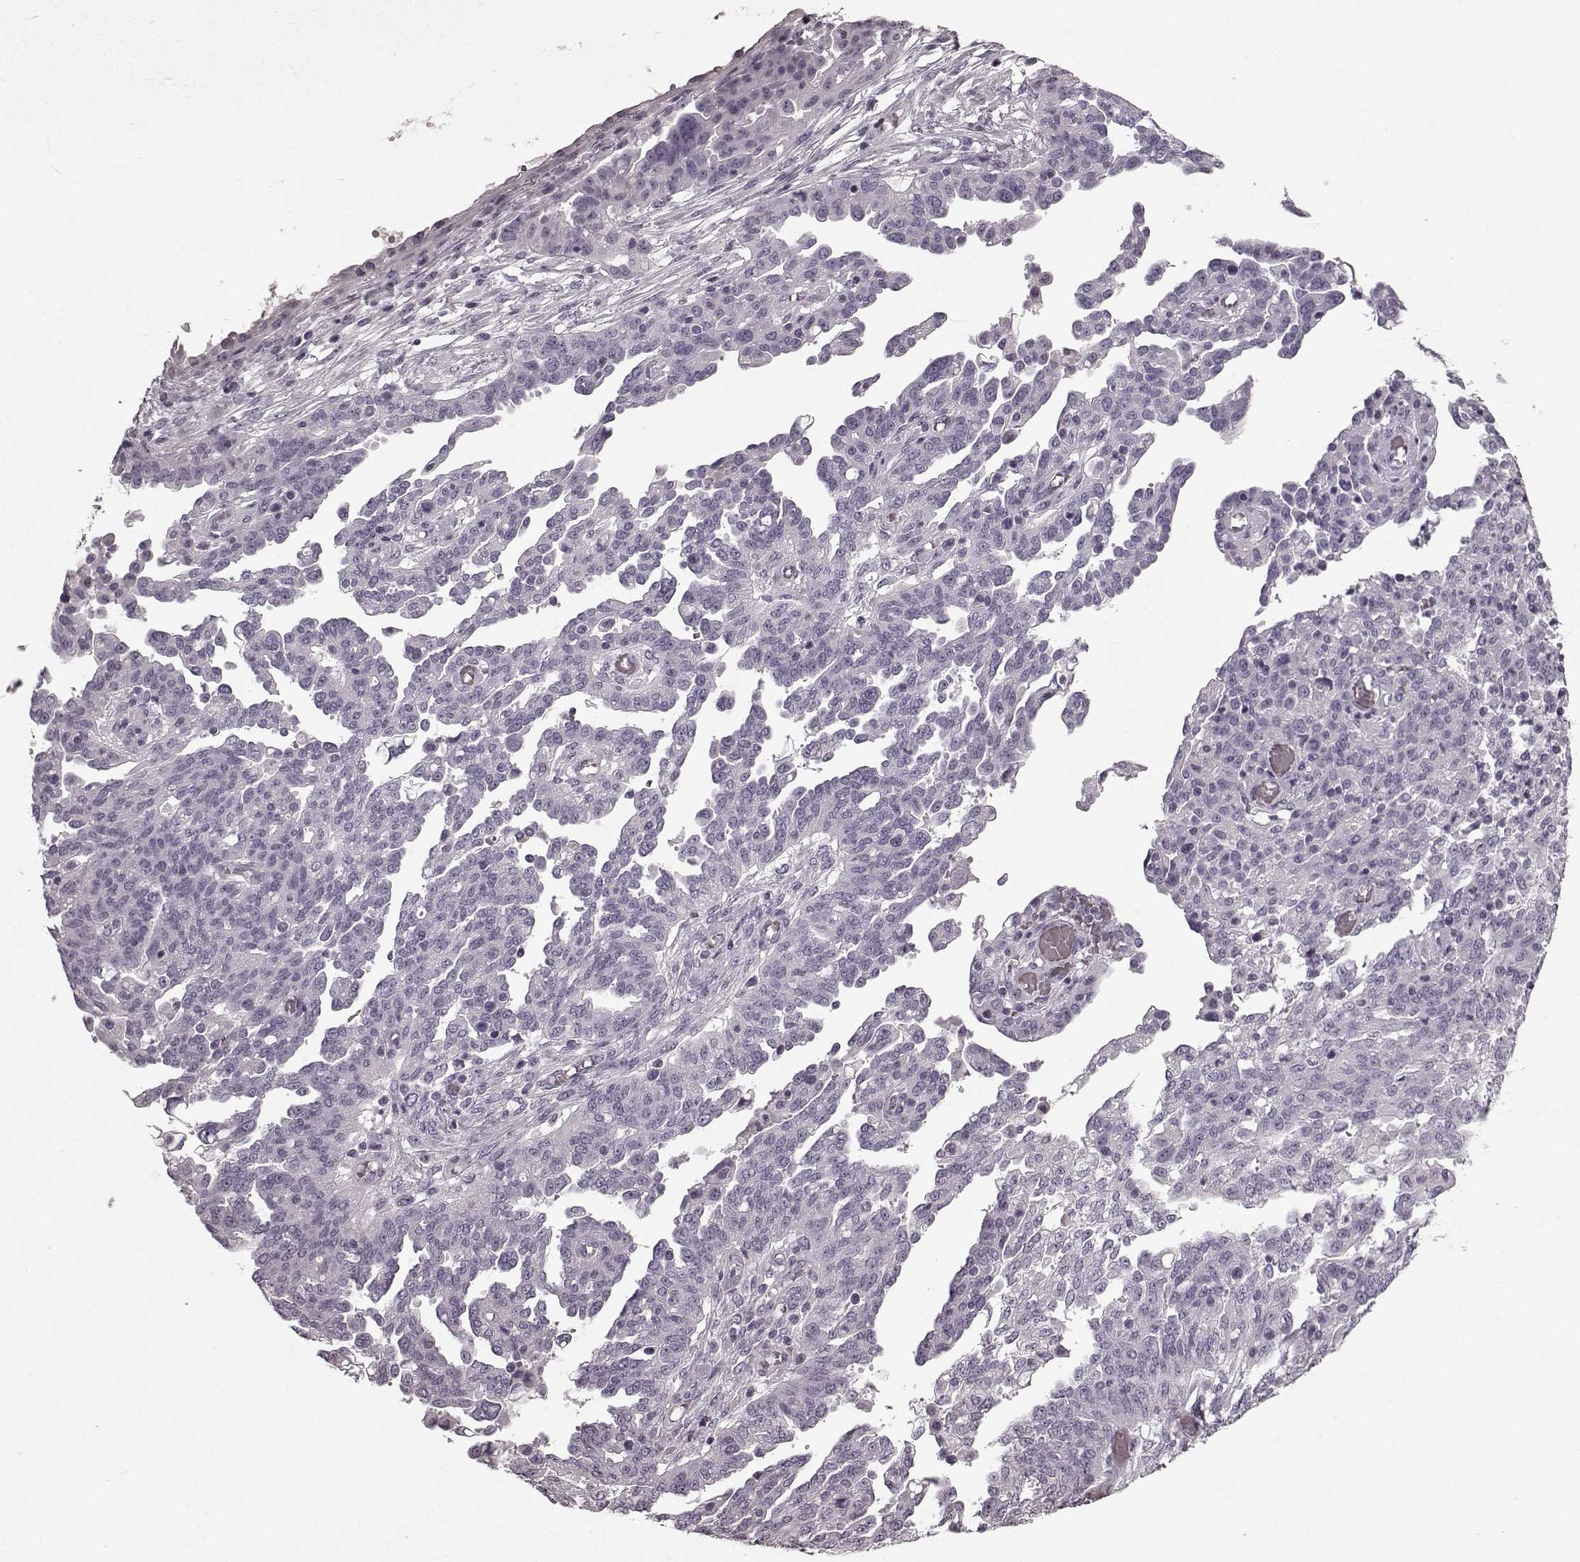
{"staining": {"intensity": "negative", "quantity": "none", "location": "none"}, "tissue": "ovarian cancer", "cell_type": "Tumor cells", "image_type": "cancer", "snomed": [{"axis": "morphology", "description": "Cystadenocarcinoma, serous, NOS"}, {"axis": "topography", "description": "Ovary"}], "caption": "IHC histopathology image of human ovarian cancer (serous cystadenocarcinoma) stained for a protein (brown), which reveals no positivity in tumor cells.", "gene": "CST7", "patient": {"sex": "female", "age": 67}}